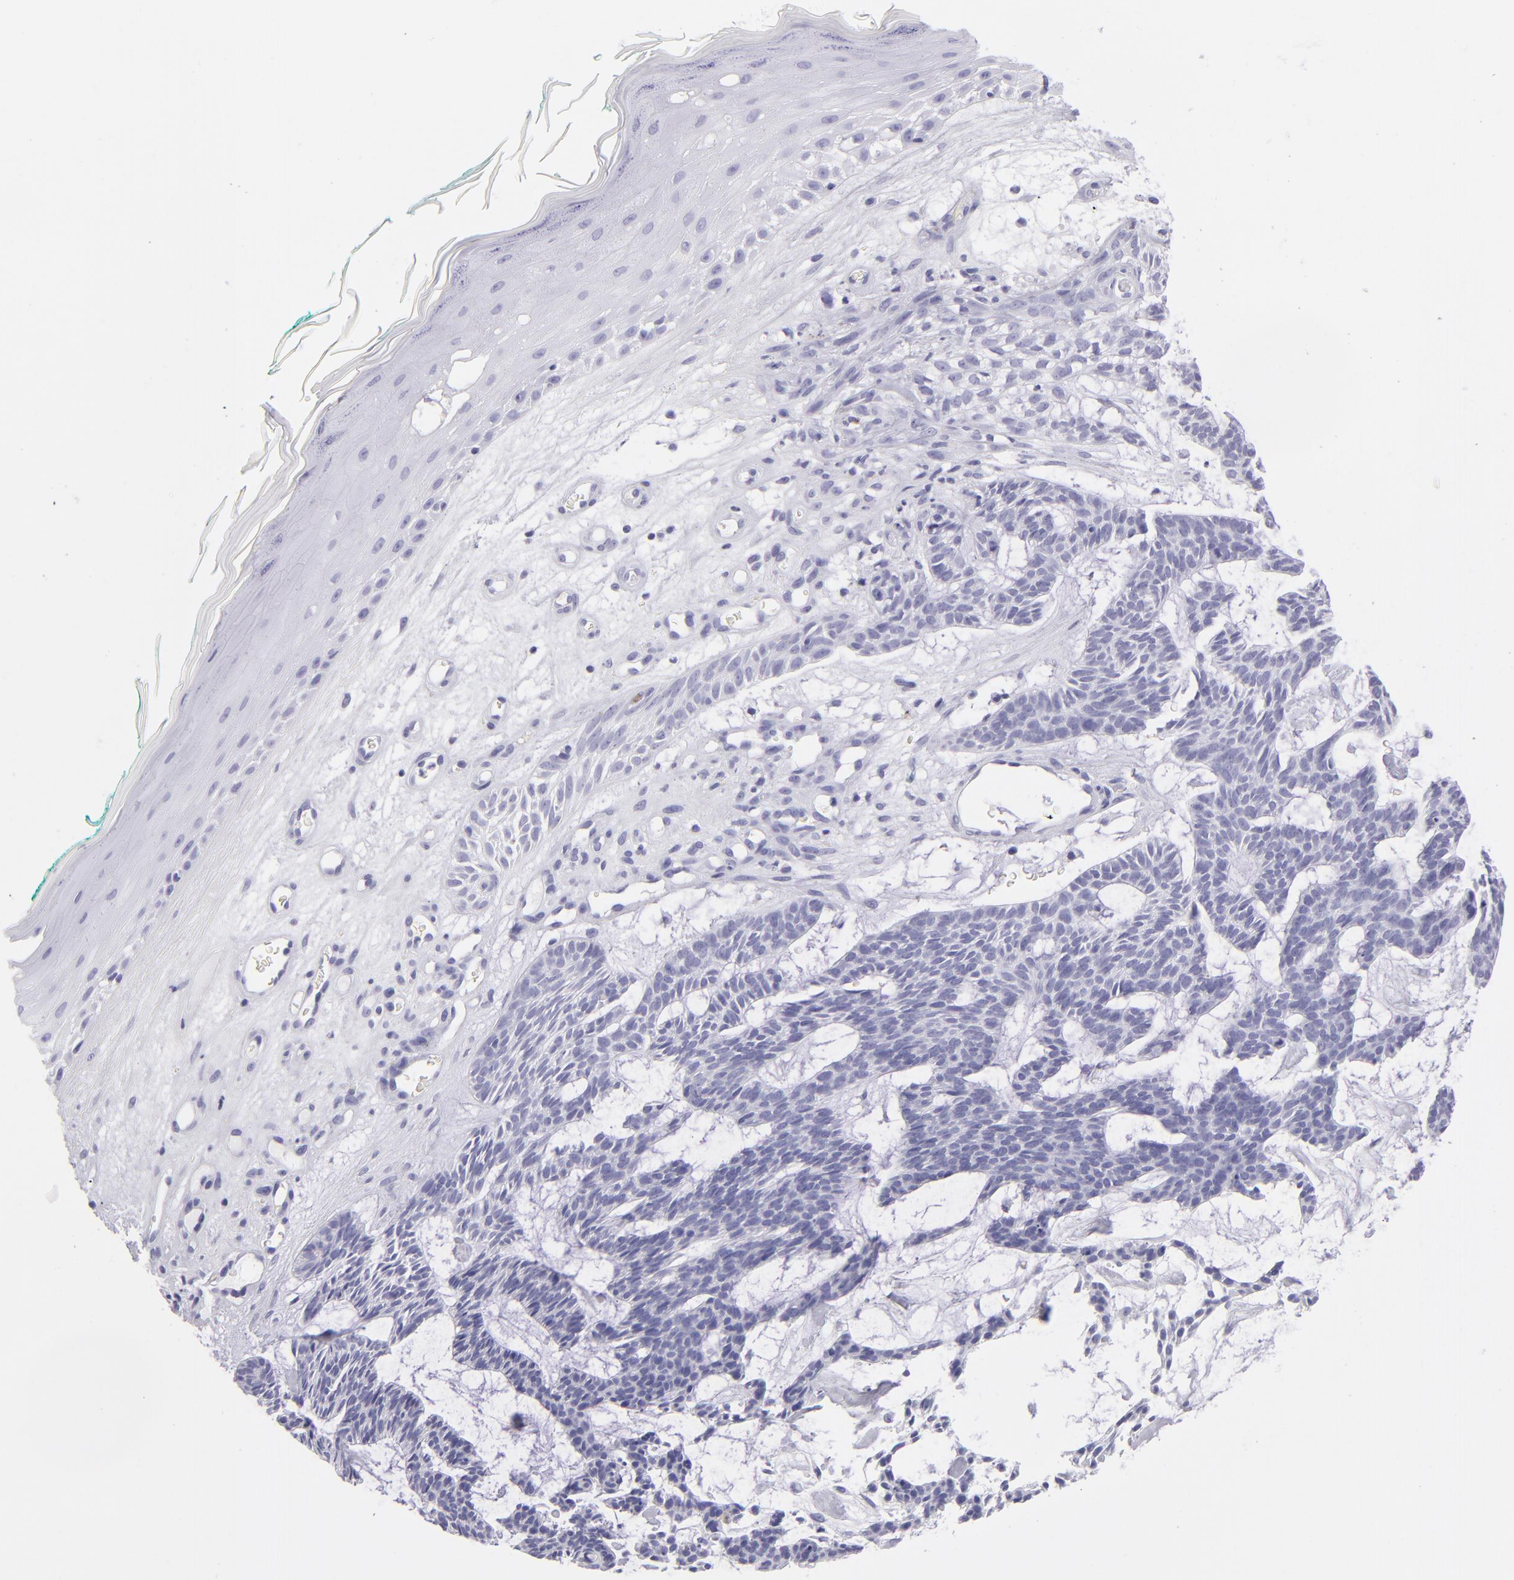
{"staining": {"intensity": "negative", "quantity": "none", "location": "none"}, "tissue": "skin cancer", "cell_type": "Tumor cells", "image_type": "cancer", "snomed": [{"axis": "morphology", "description": "Basal cell carcinoma"}, {"axis": "topography", "description": "Skin"}], "caption": "This is a histopathology image of IHC staining of skin cancer (basal cell carcinoma), which shows no expression in tumor cells.", "gene": "PVALB", "patient": {"sex": "male", "age": 75}}